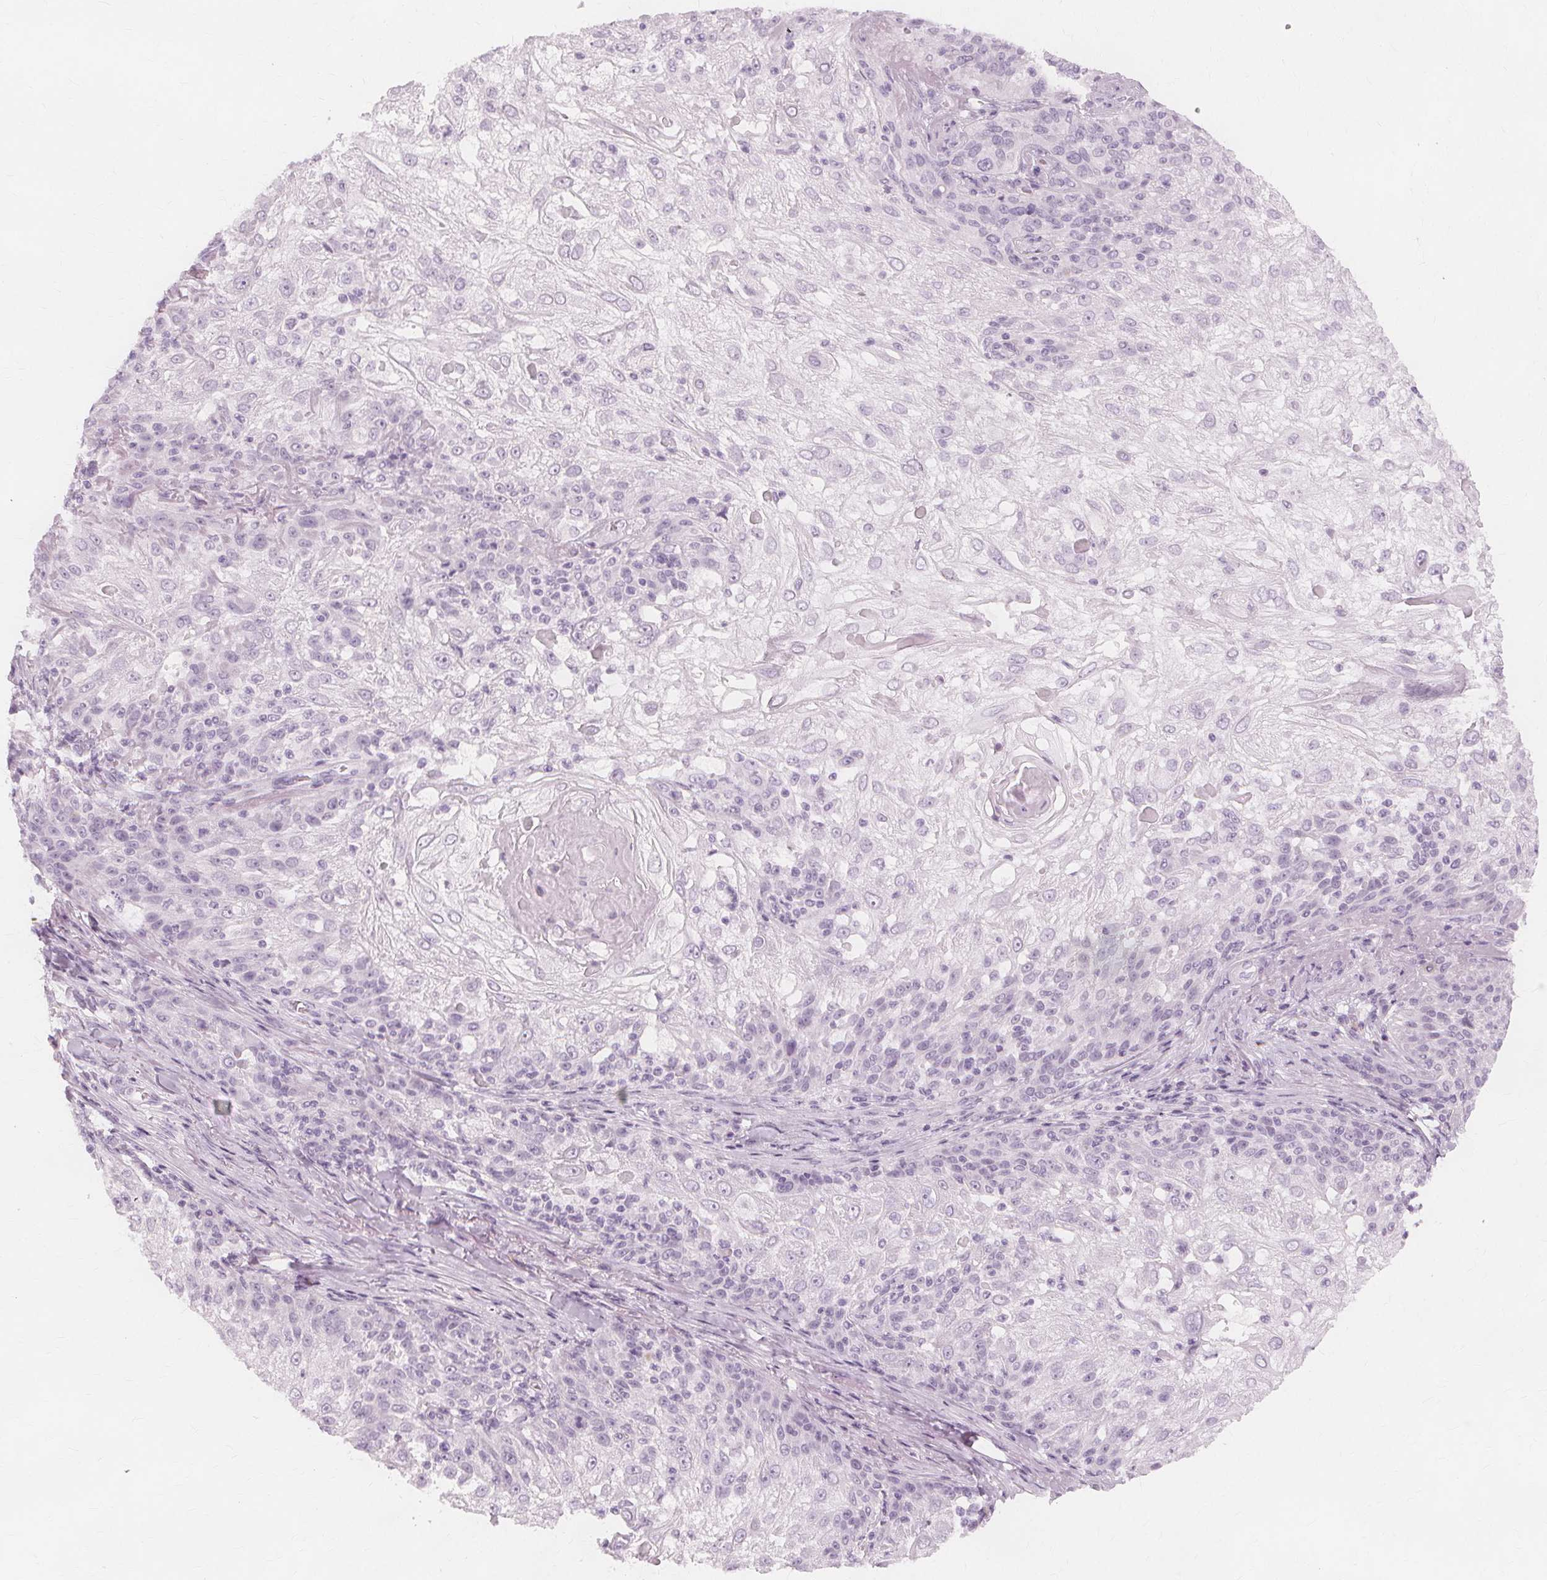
{"staining": {"intensity": "negative", "quantity": "none", "location": "none"}, "tissue": "skin cancer", "cell_type": "Tumor cells", "image_type": "cancer", "snomed": [{"axis": "morphology", "description": "Normal tissue, NOS"}, {"axis": "morphology", "description": "Squamous cell carcinoma, NOS"}, {"axis": "topography", "description": "Skin"}], "caption": "Immunohistochemical staining of human skin squamous cell carcinoma displays no significant positivity in tumor cells. Nuclei are stained in blue.", "gene": "TFF1", "patient": {"sex": "female", "age": 83}}